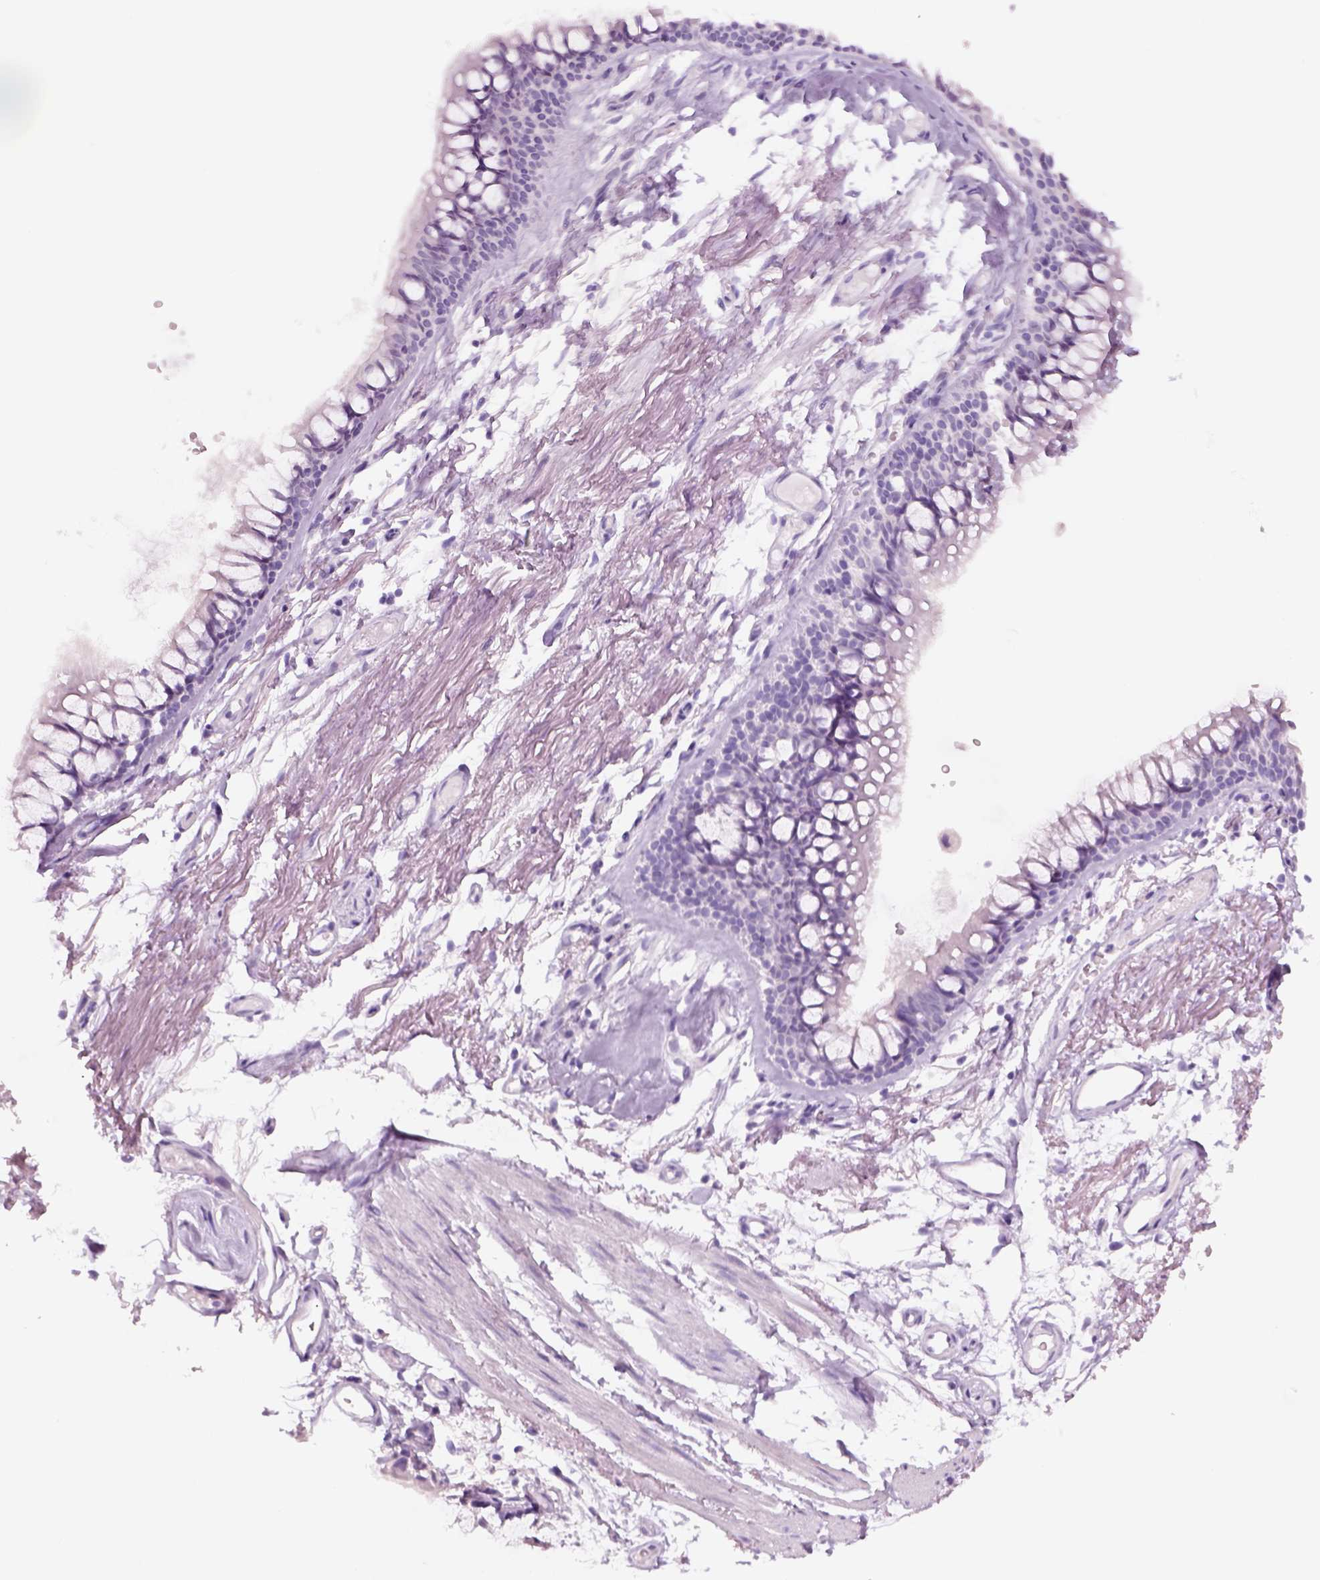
{"staining": {"intensity": "negative", "quantity": "none", "location": "none"}, "tissue": "soft tissue", "cell_type": "Chondrocytes", "image_type": "normal", "snomed": [{"axis": "morphology", "description": "Normal tissue, NOS"}, {"axis": "topography", "description": "Cartilage tissue"}, {"axis": "topography", "description": "Bronchus"}], "caption": "This image is of benign soft tissue stained with immunohistochemistry to label a protein in brown with the nuclei are counter-stained blue. There is no expression in chondrocytes.", "gene": "KRTAP11", "patient": {"sex": "female", "age": 79}}